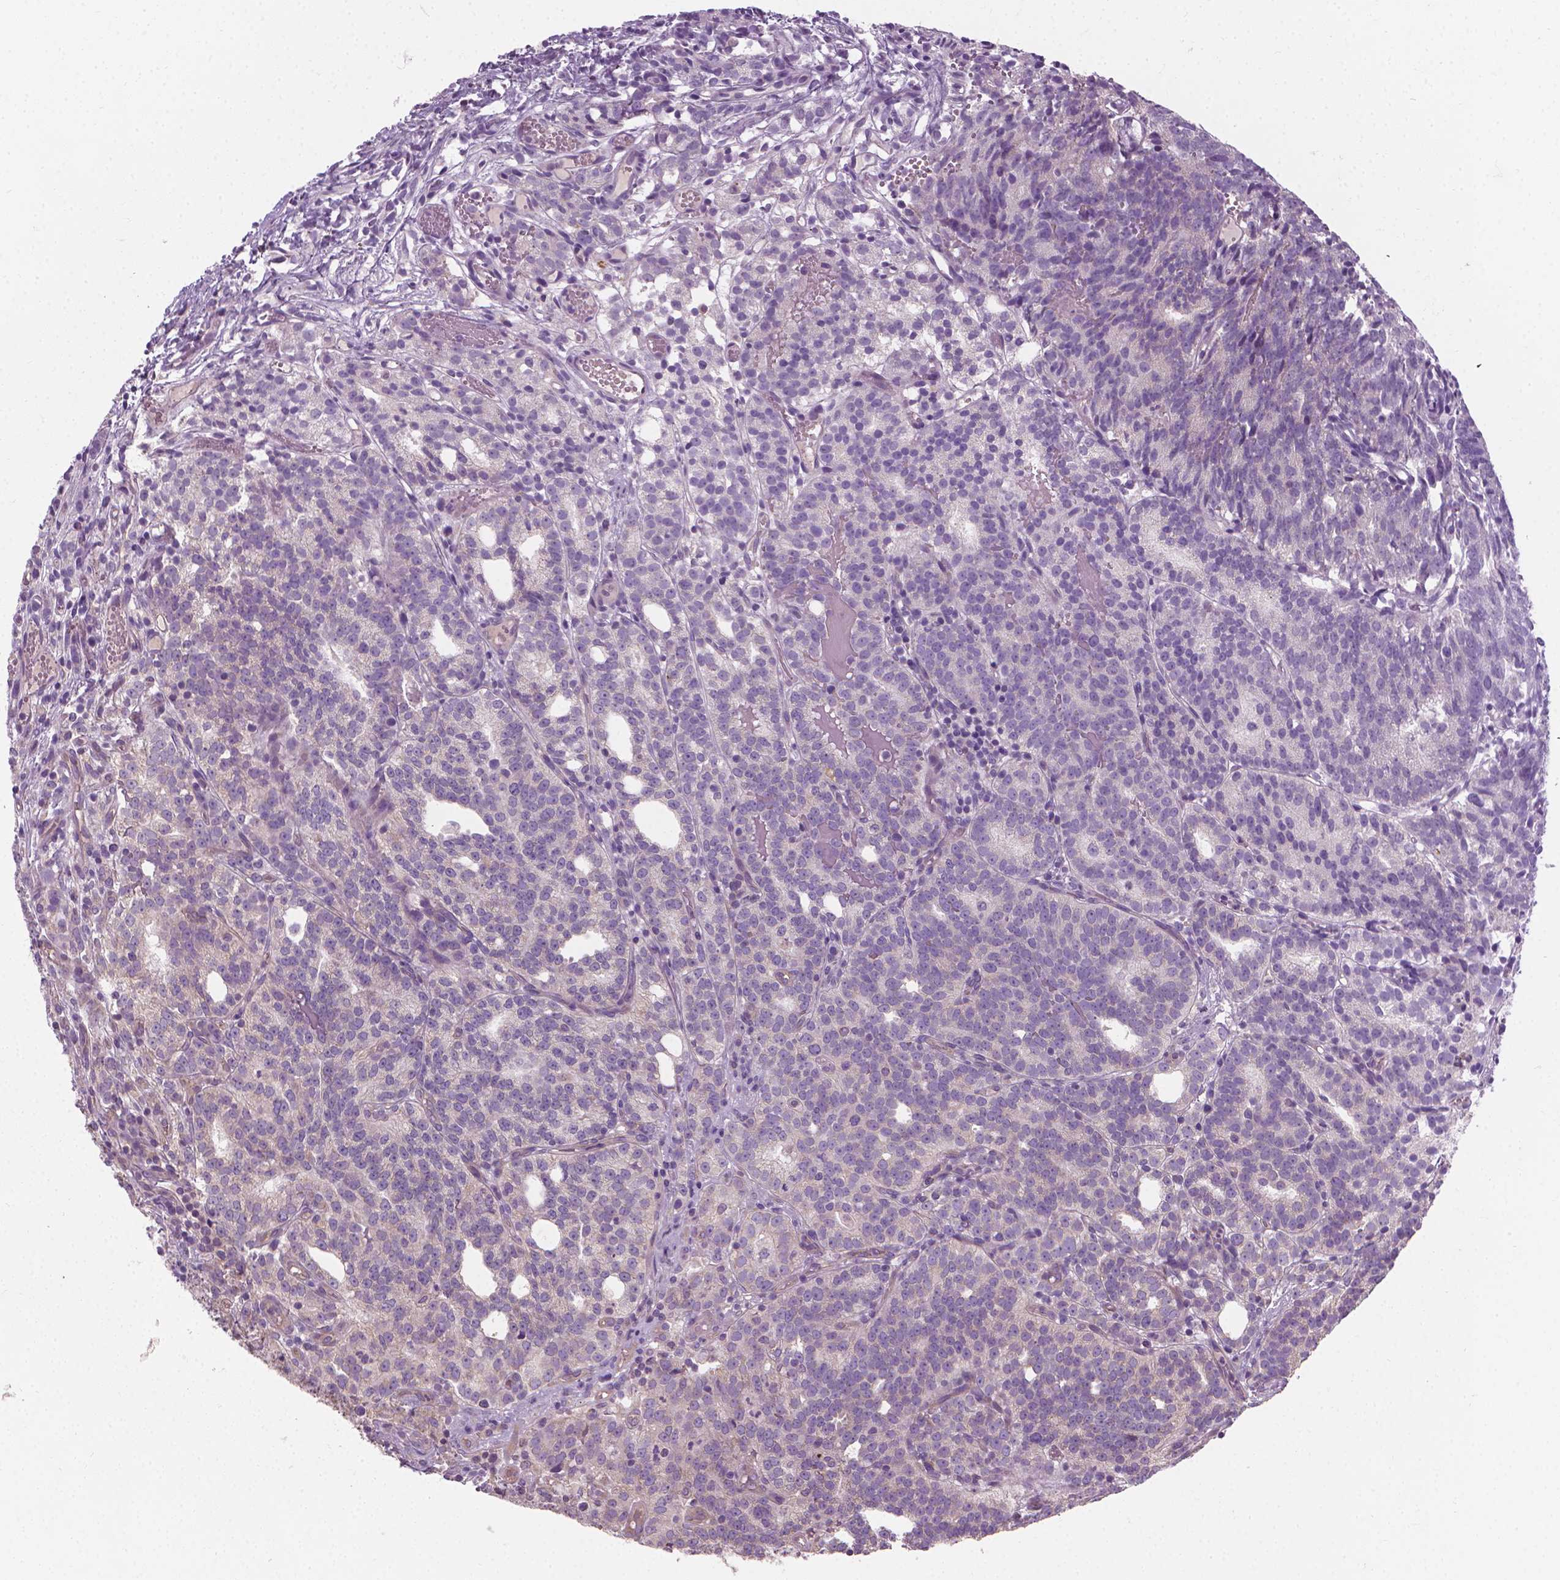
{"staining": {"intensity": "negative", "quantity": "none", "location": "none"}, "tissue": "prostate cancer", "cell_type": "Tumor cells", "image_type": "cancer", "snomed": [{"axis": "morphology", "description": "Adenocarcinoma, High grade"}, {"axis": "topography", "description": "Prostate"}], "caption": "A high-resolution photomicrograph shows immunohistochemistry (IHC) staining of prostate cancer (high-grade adenocarcinoma), which demonstrates no significant expression in tumor cells. (DAB (3,3'-diaminobenzidine) immunohistochemistry, high magnification).", "gene": "RIIAD1", "patient": {"sex": "male", "age": 53}}